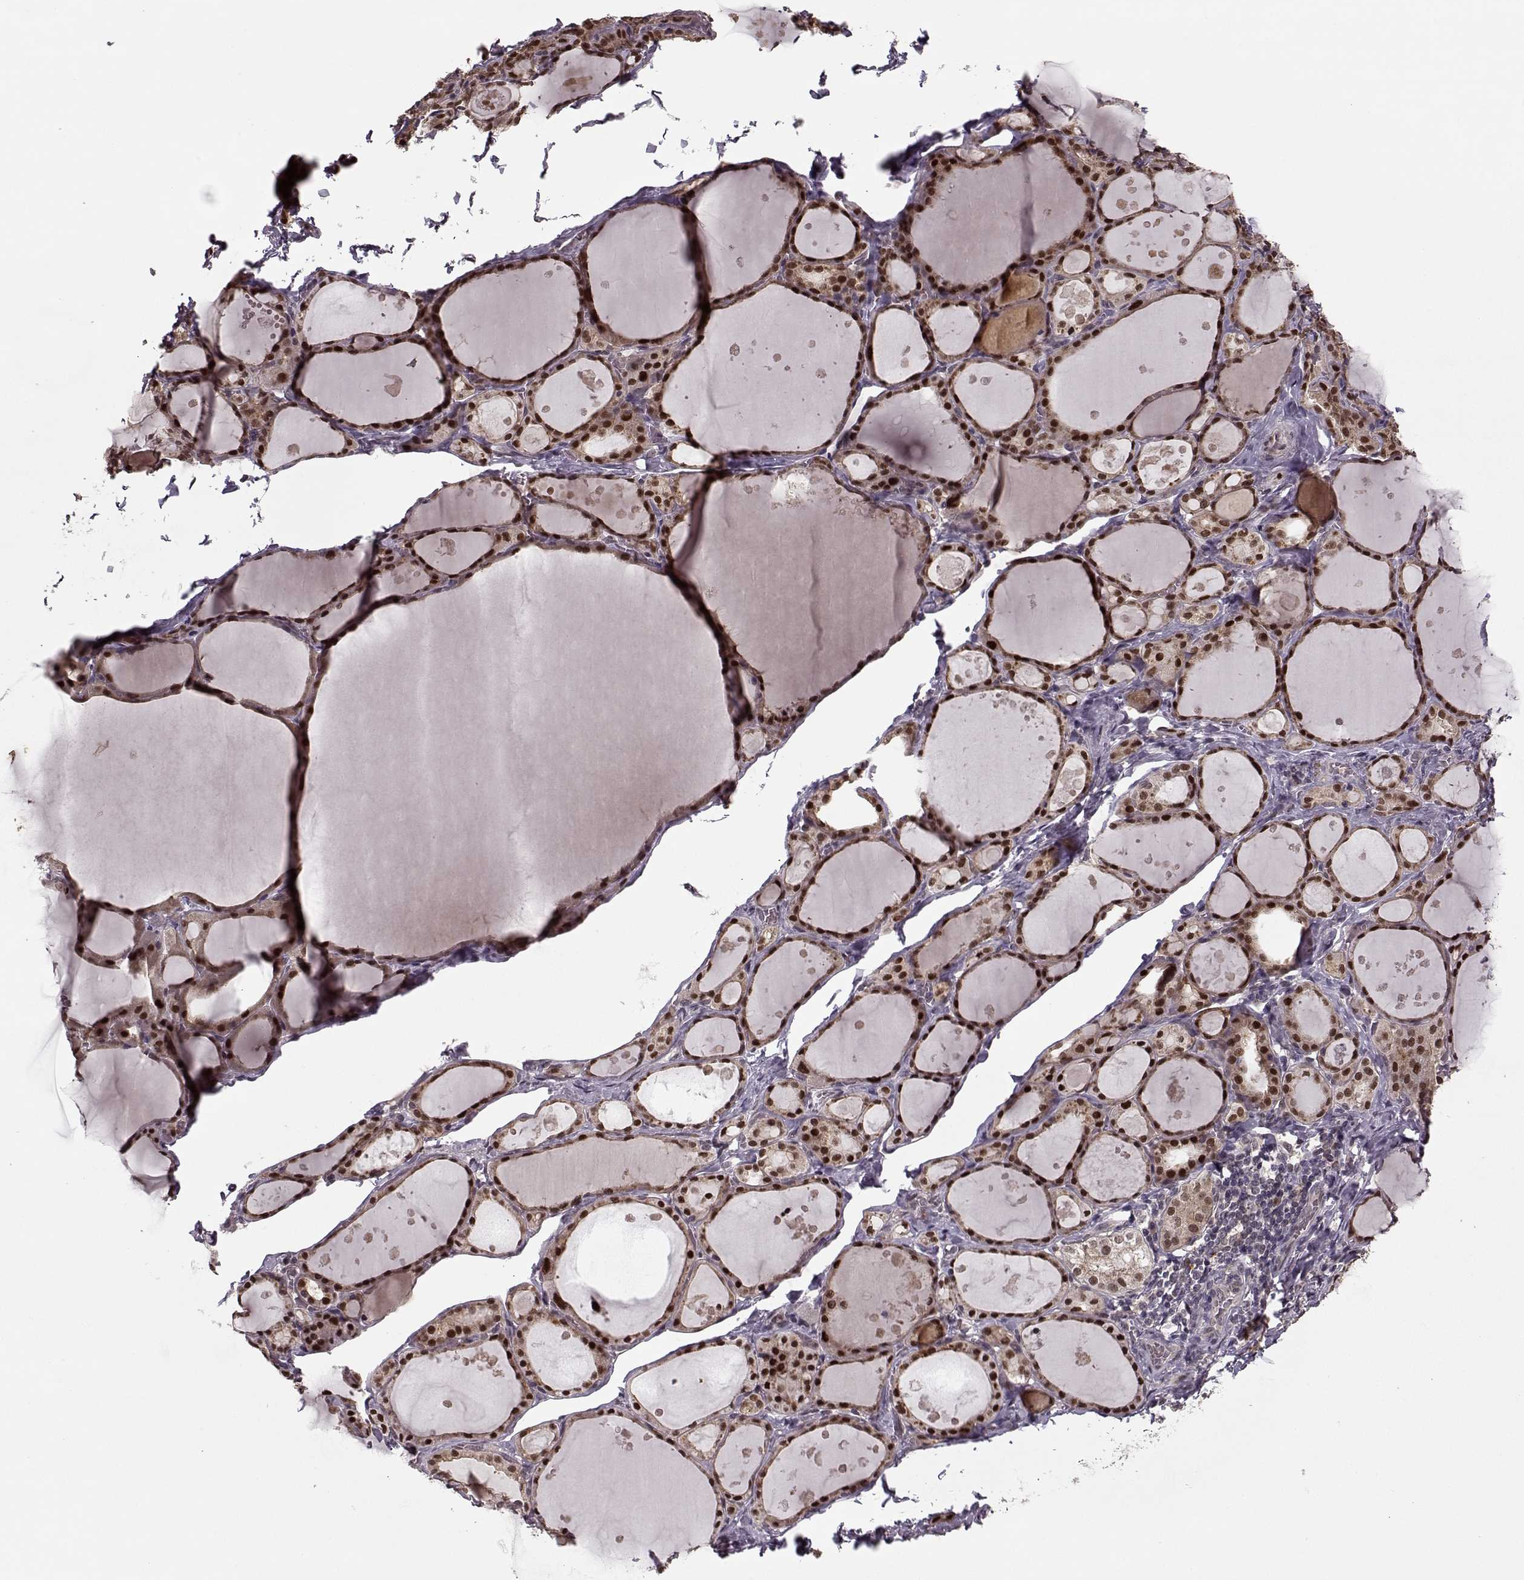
{"staining": {"intensity": "strong", "quantity": ">75%", "location": "nuclear"}, "tissue": "thyroid gland", "cell_type": "Glandular cells", "image_type": "normal", "snomed": [{"axis": "morphology", "description": "Normal tissue, NOS"}, {"axis": "topography", "description": "Thyroid gland"}], "caption": "IHC (DAB (3,3'-diaminobenzidine)) staining of normal thyroid gland exhibits strong nuclear protein staining in approximately >75% of glandular cells. The protein of interest is shown in brown color, while the nuclei are stained blue.", "gene": "DENND4B", "patient": {"sex": "male", "age": 68}}